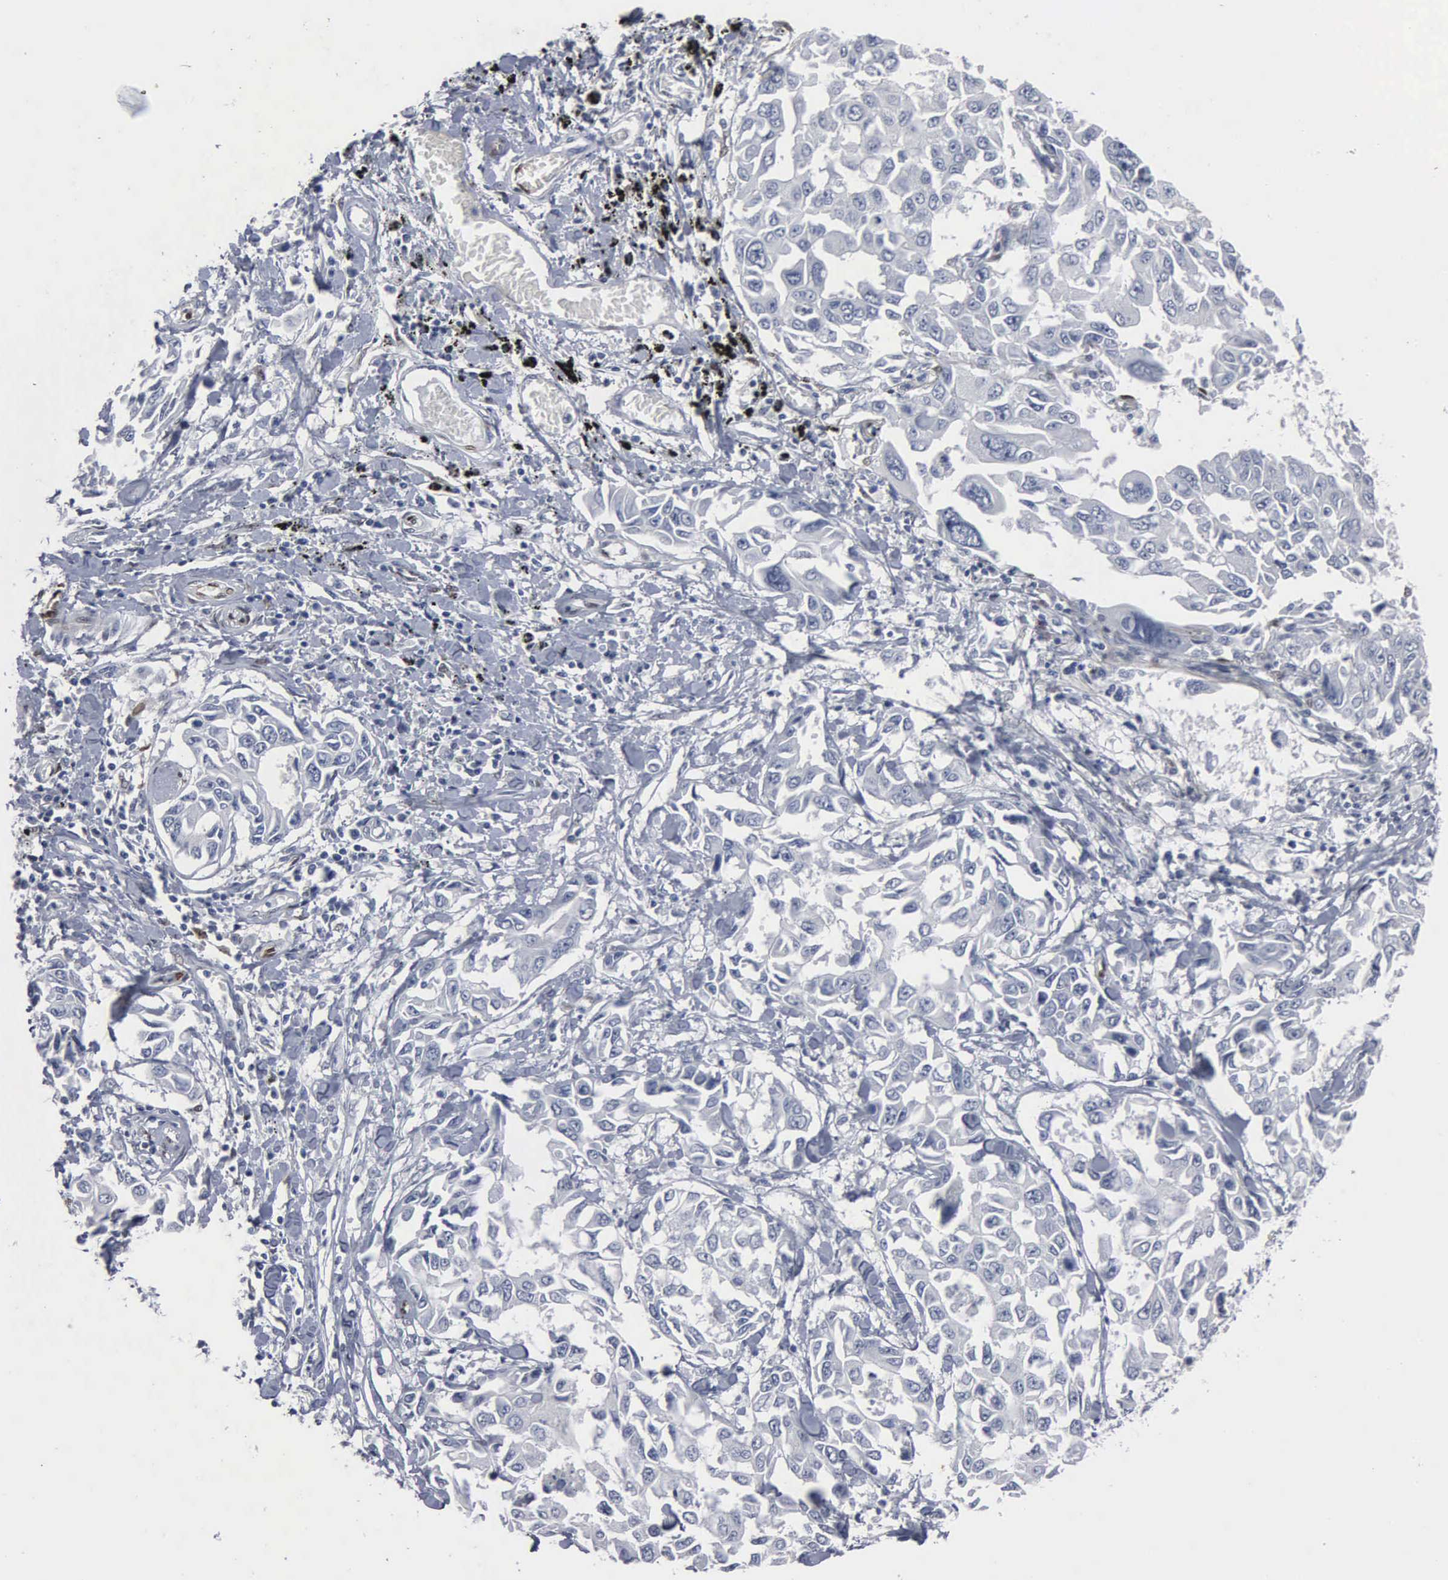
{"staining": {"intensity": "negative", "quantity": "none", "location": "none"}, "tissue": "lung cancer", "cell_type": "Tumor cells", "image_type": "cancer", "snomed": [{"axis": "morphology", "description": "Adenocarcinoma, NOS"}, {"axis": "topography", "description": "Lung"}], "caption": "DAB (3,3'-diaminobenzidine) immunohistochemical staining of adenocarcinoma (lung) shows no significant staining in tumor cells.", "gene": "FGF2", "patient": {"sex": "male", "age": 64}}